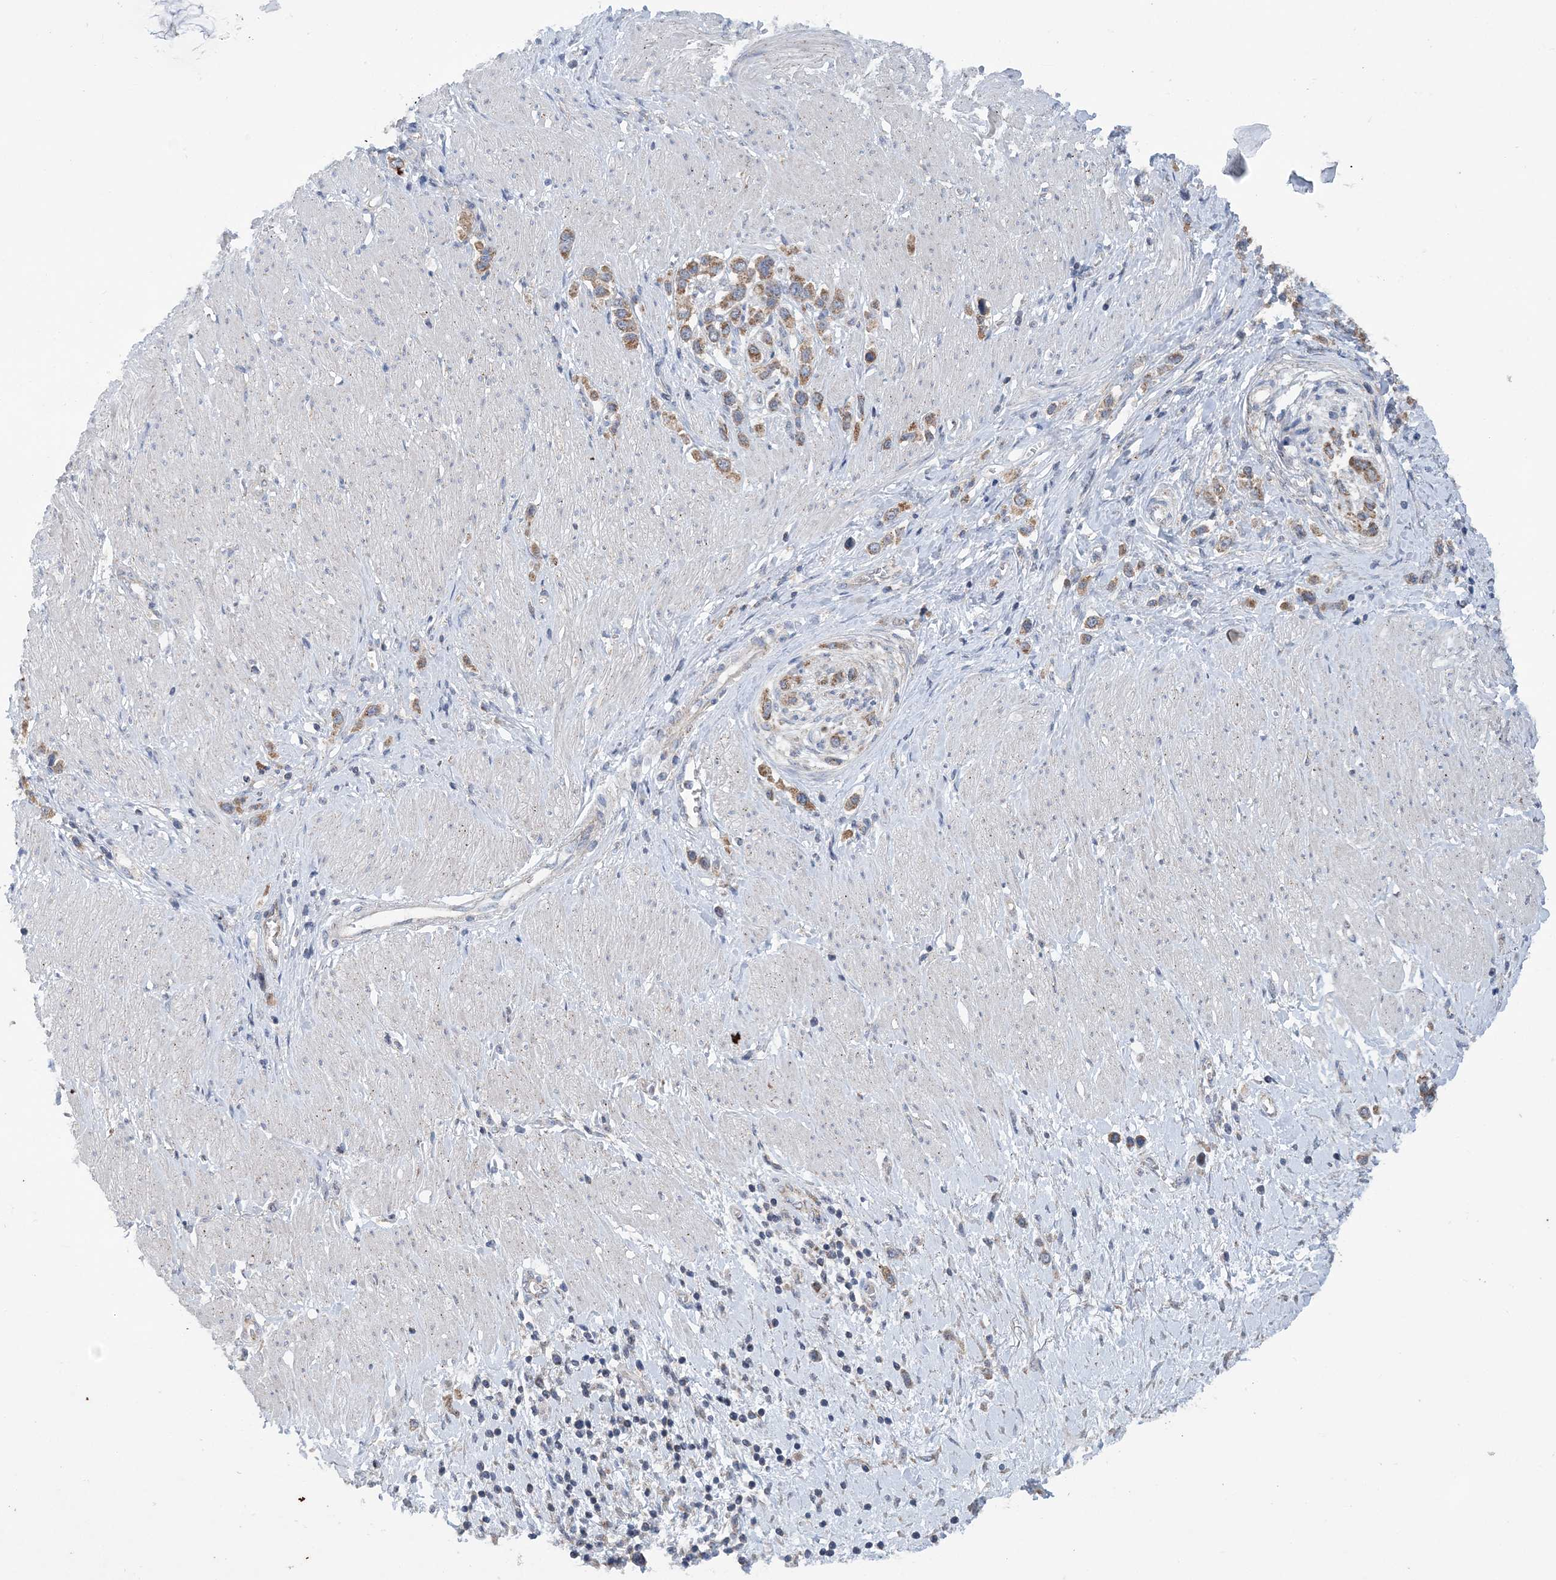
{"staining": {"intensity": "moderate", "quantity": ">75%", "location": "cytoplasmic/membranous"}, "tissue": "stomach cancer", "cell_type": "Tumor cells", "image_type": "cancer", "snomed": [{"axis": "morphology", "description": "Normal tissue, NOS"}, {"axis": "morphology", "description": "Adenocarcinoma, NOS"}, {"axis": "topography", "description": "Stomach, upper"}, {"axis": "topography", "description": "Stomach"}], "caption": "A brown stain highlights moderate cytoplasmic/membranous positivity of a protein in stomach adenocarcinoma tumor cells.", "gene": "COPE", "patient": {"sex": "female", "age": 65}}